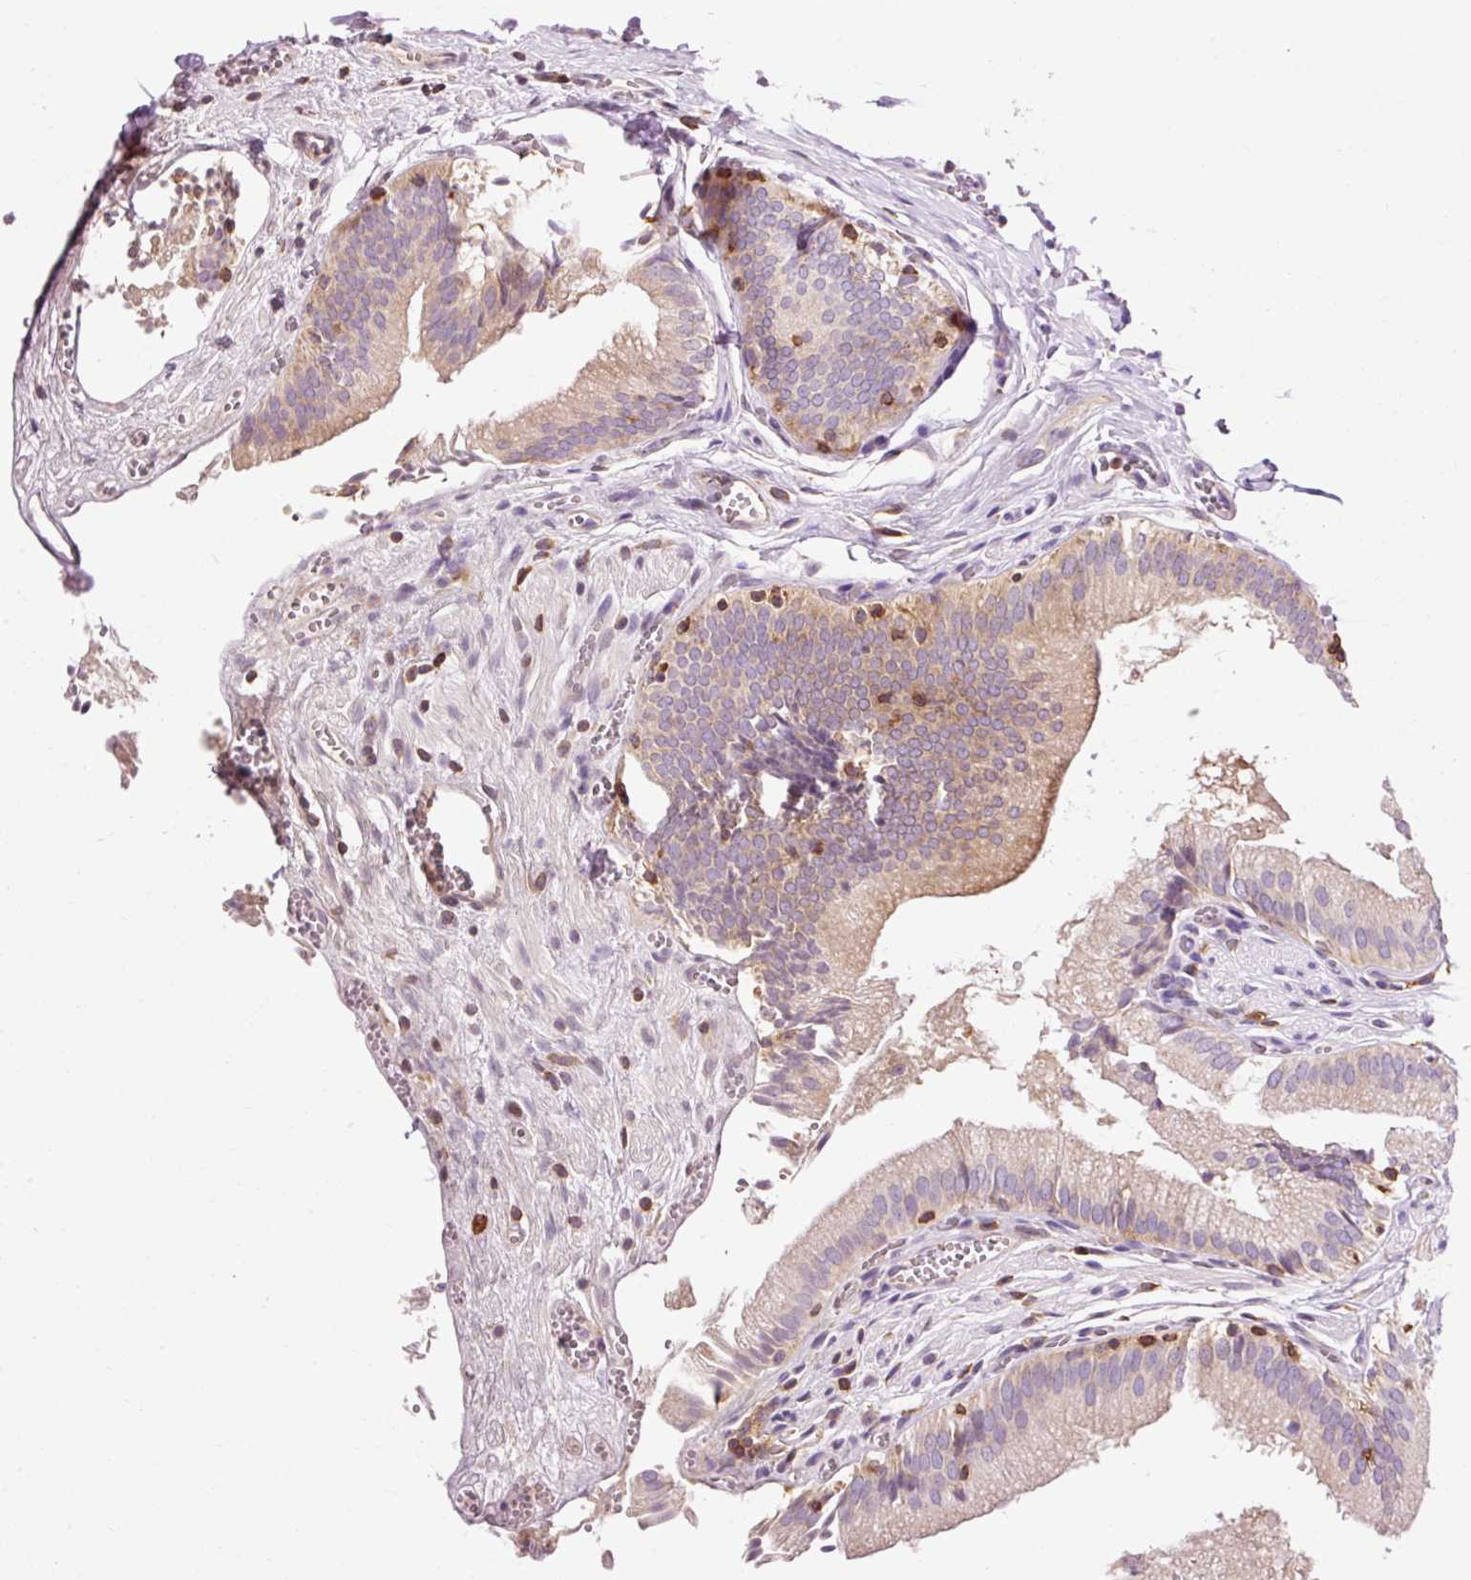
{"staining": {"intensity": "weak", "quantity": "<25%", "location": "cytoplasmic/membranous"}, "tissue": "gallbladder", "cell_type": "Glandular cells", "image_type": "normal", "snomed": [{"axis": "morphology", "description": "Normal tissue, NOS"}, {"axis": "topography", "description": "Gallbladder"}, {"axis": "topography", "description": "Peripheral nerve tissue"}], "caption": "The immunohistochemistry histopathology image has no significant positivity in glandular cells of gallbladder. The staining is performed using DAB brown chromogen with nuclei counter-stained in using hematoxylin.", "gene": "CD83", "patient": {"sex": "male", "age": 17}}